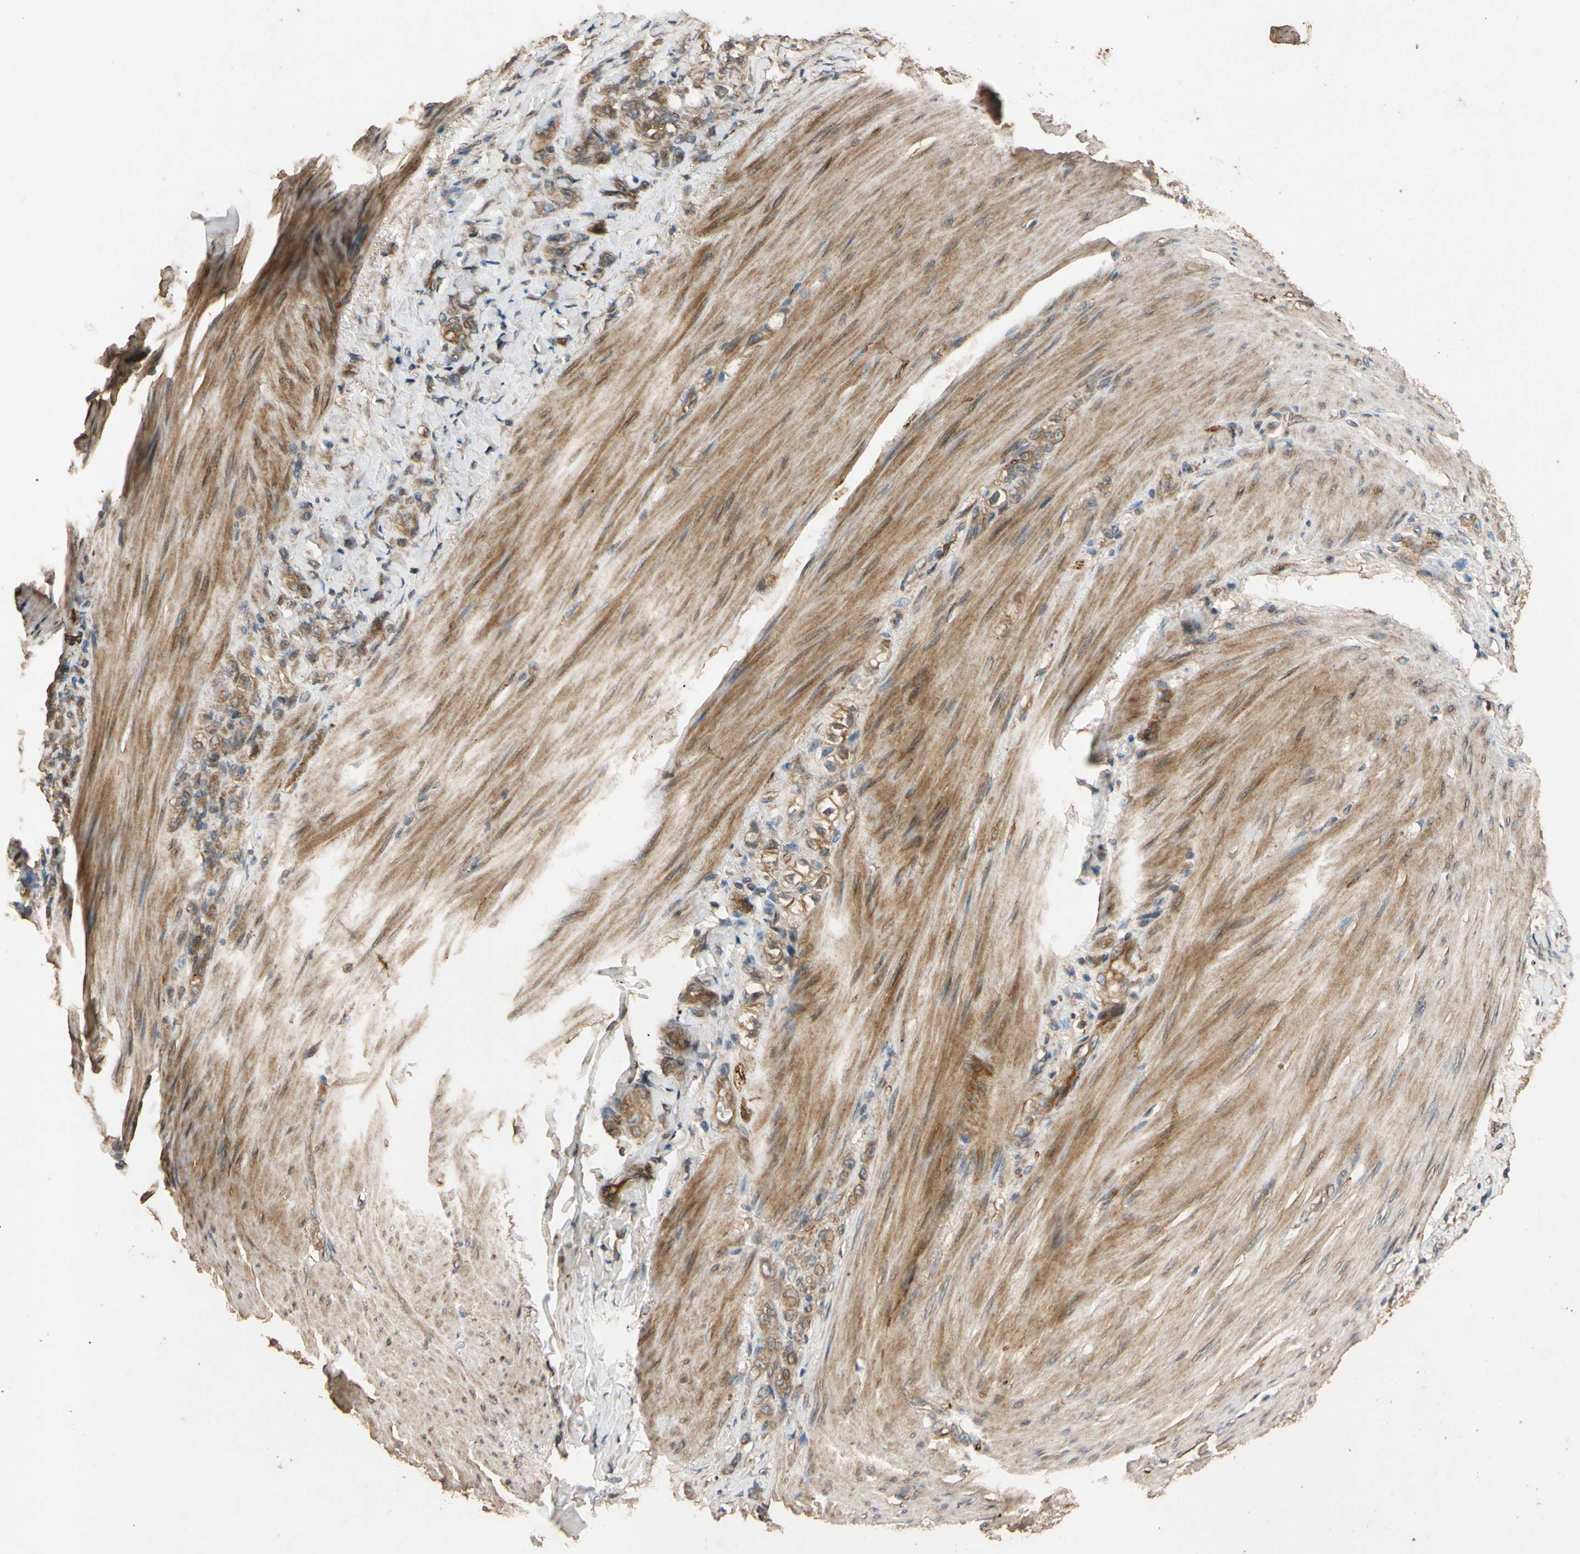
{"staining": {"intensity": "moderate", "quantity": ">75%", "location": "cytoplasmic/membranous"}, "tissue": "stomach cancer", "cell_type": "Tumor cells", "image_type": "cancer", "snomed": [{"axis": "morphology", "description": "Adenocarcinoma, NOS"}, {"axis": "topography", "description": "Stomach"}], "caption": "Immunohistochemistry of stomach cancer shows medium levels of moderate cytoplasmic/membranous staining in approximately >75% of tumor cells. The protein of interest is shown in brown color, while the nuclei are stained blue.", "gene": "MGRN1", "patient": {"sex": "male", "age": 82}}